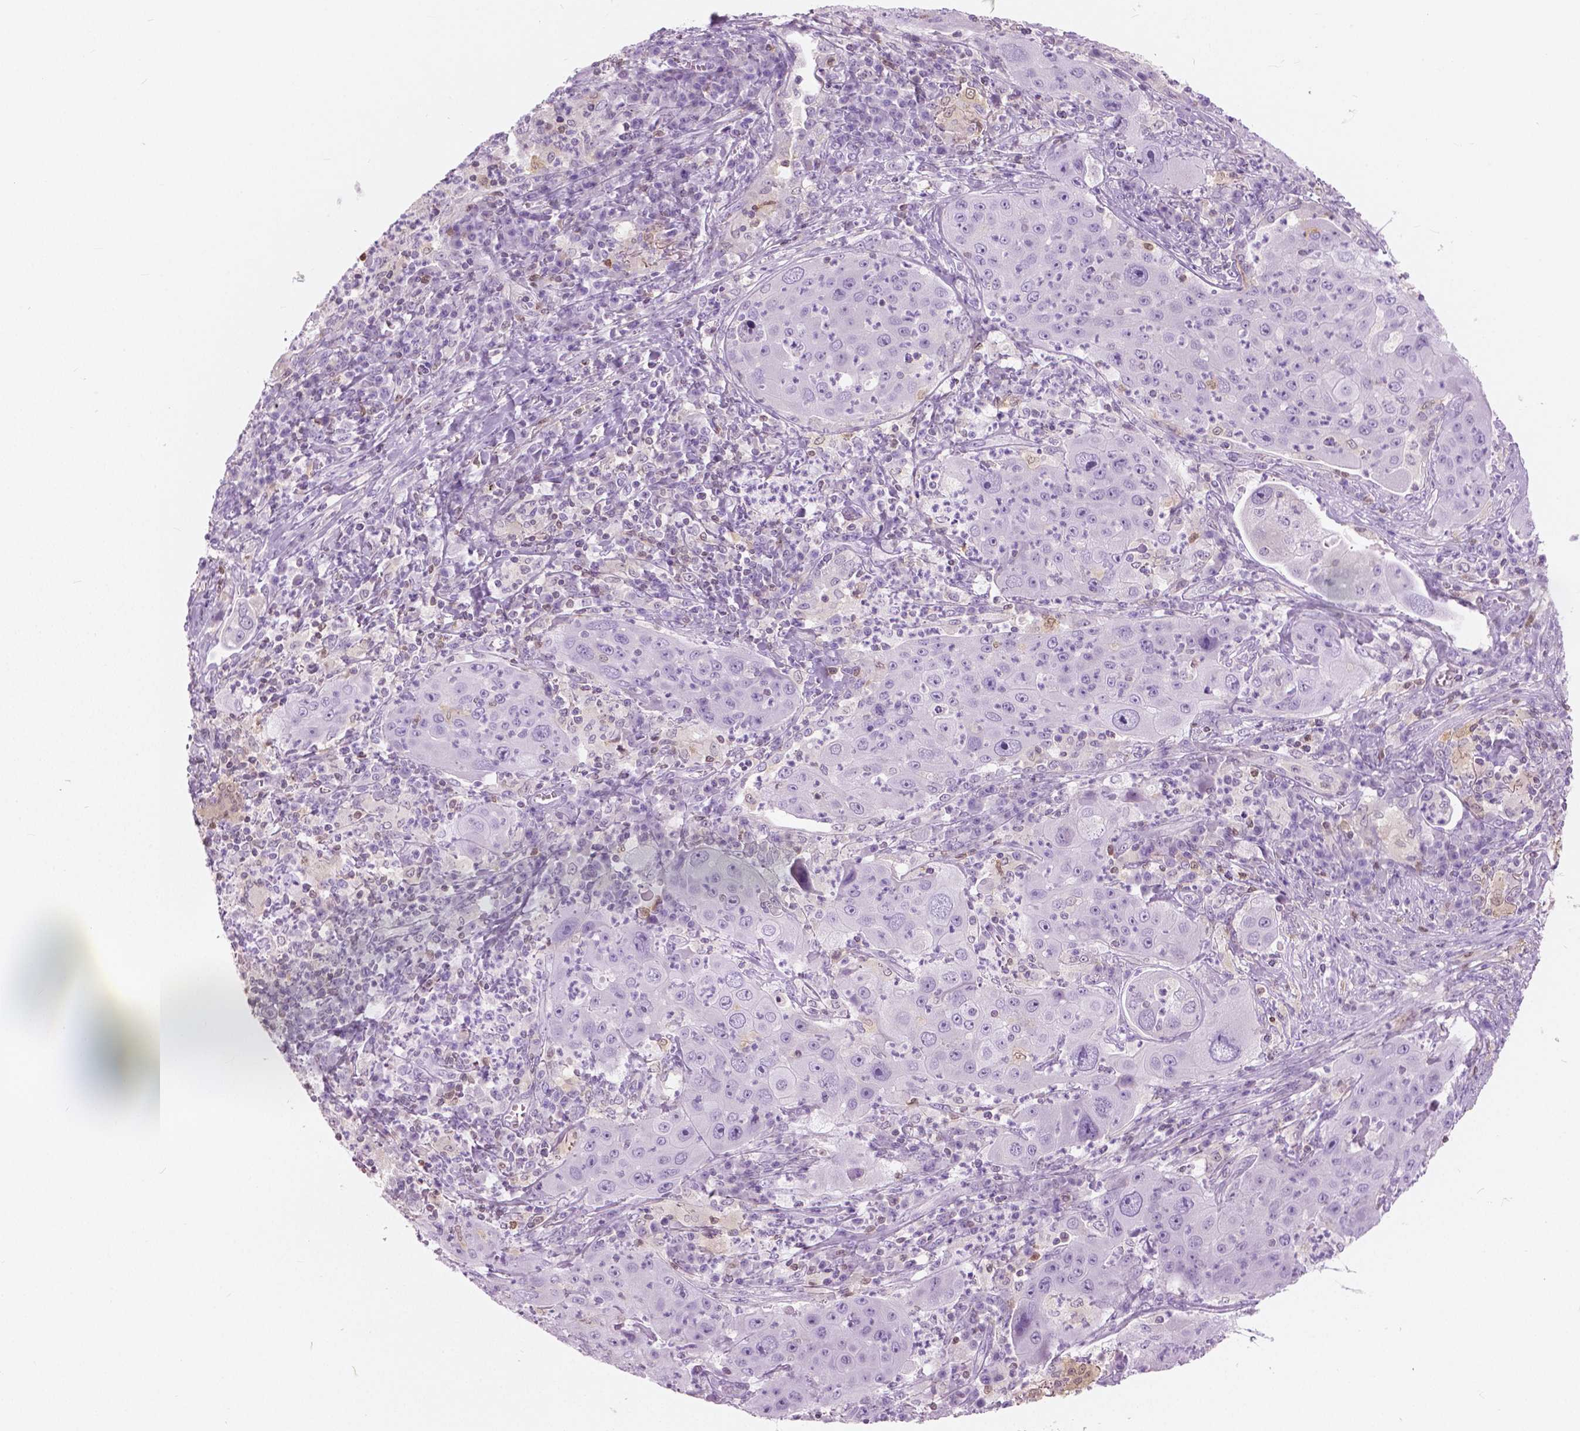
{"staining": {"intensity": "negative", "quantity": "none", "location": "none"}, "tissue": "lung cancer", "cell_type": "Tumor cells", "image_type": "cancer", "snomed": [{"axis": "morphology", "description": "Squamous cell carcinoma, NOS"}, {"axis": "topography", "description": "Lung"}], "caption": "Immunohistochemistry photomicrograph of neoplastic tissue: lung cancer (squamous cell carcinoma) stained with DAB shows no significant protein expression in tumor cells.", "gene": "GALM", "patient": {"sex": "female", "age": 59}}